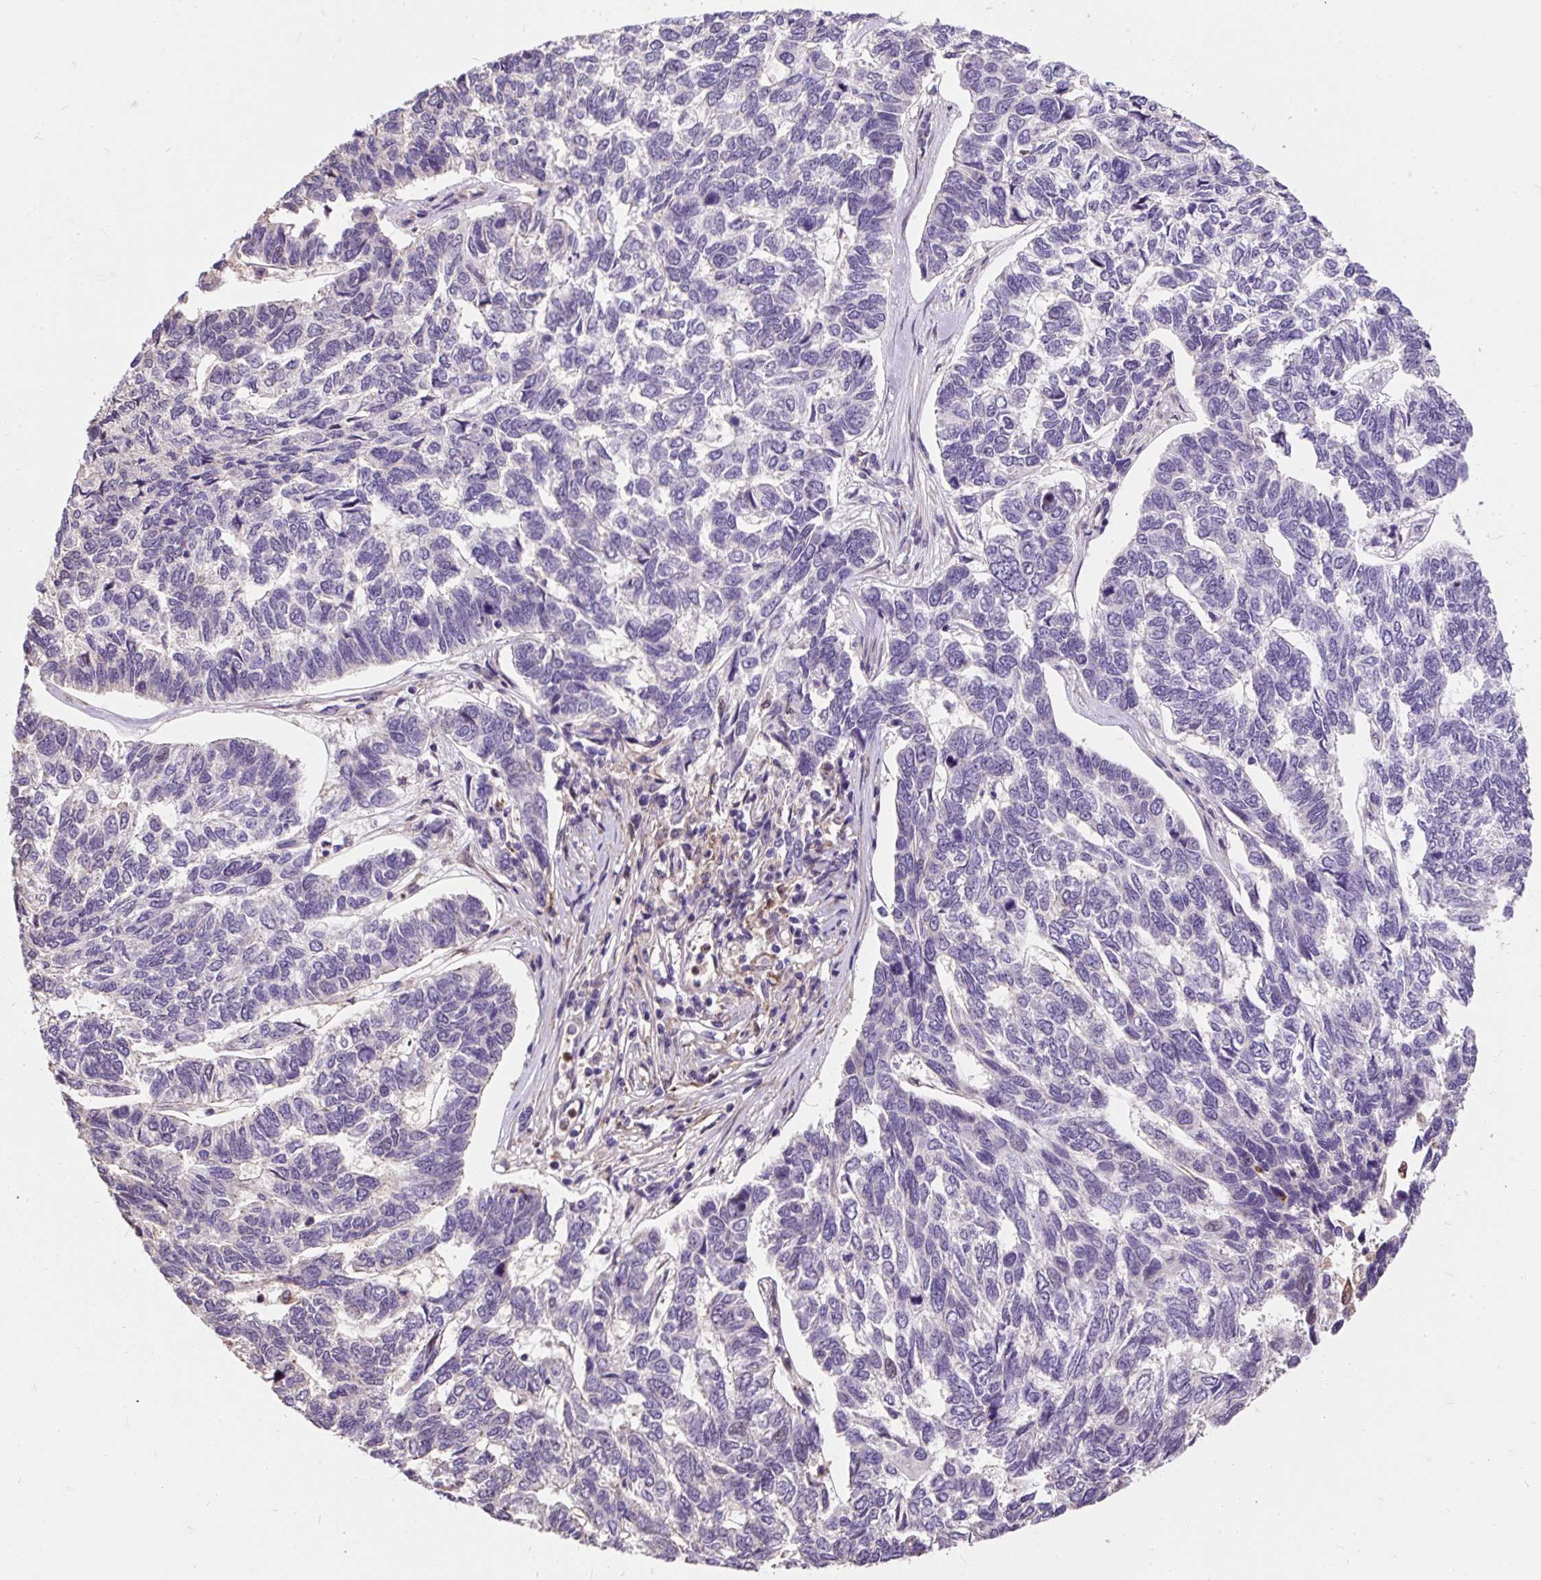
{"staining": {"intensity": "negative", "quantity": "none", "location": "none"}, "tissue": "skin cancer", "cell_type": "Tumor cells", "image_type": "cancer", "snomed": [{"axis": "morphology", "description": "Basal cell carcinoma"}, {"axis": "topography", "description": "Skin"}], "caption": "High power microscopy micrograph of an immunohistochemistry micrograph of skin cancer (basal cell carcinoma), revealing no significant positivity in tumor cells.", "gene": "PUS7L", "patient": {"sex": "female", "age": 65}}